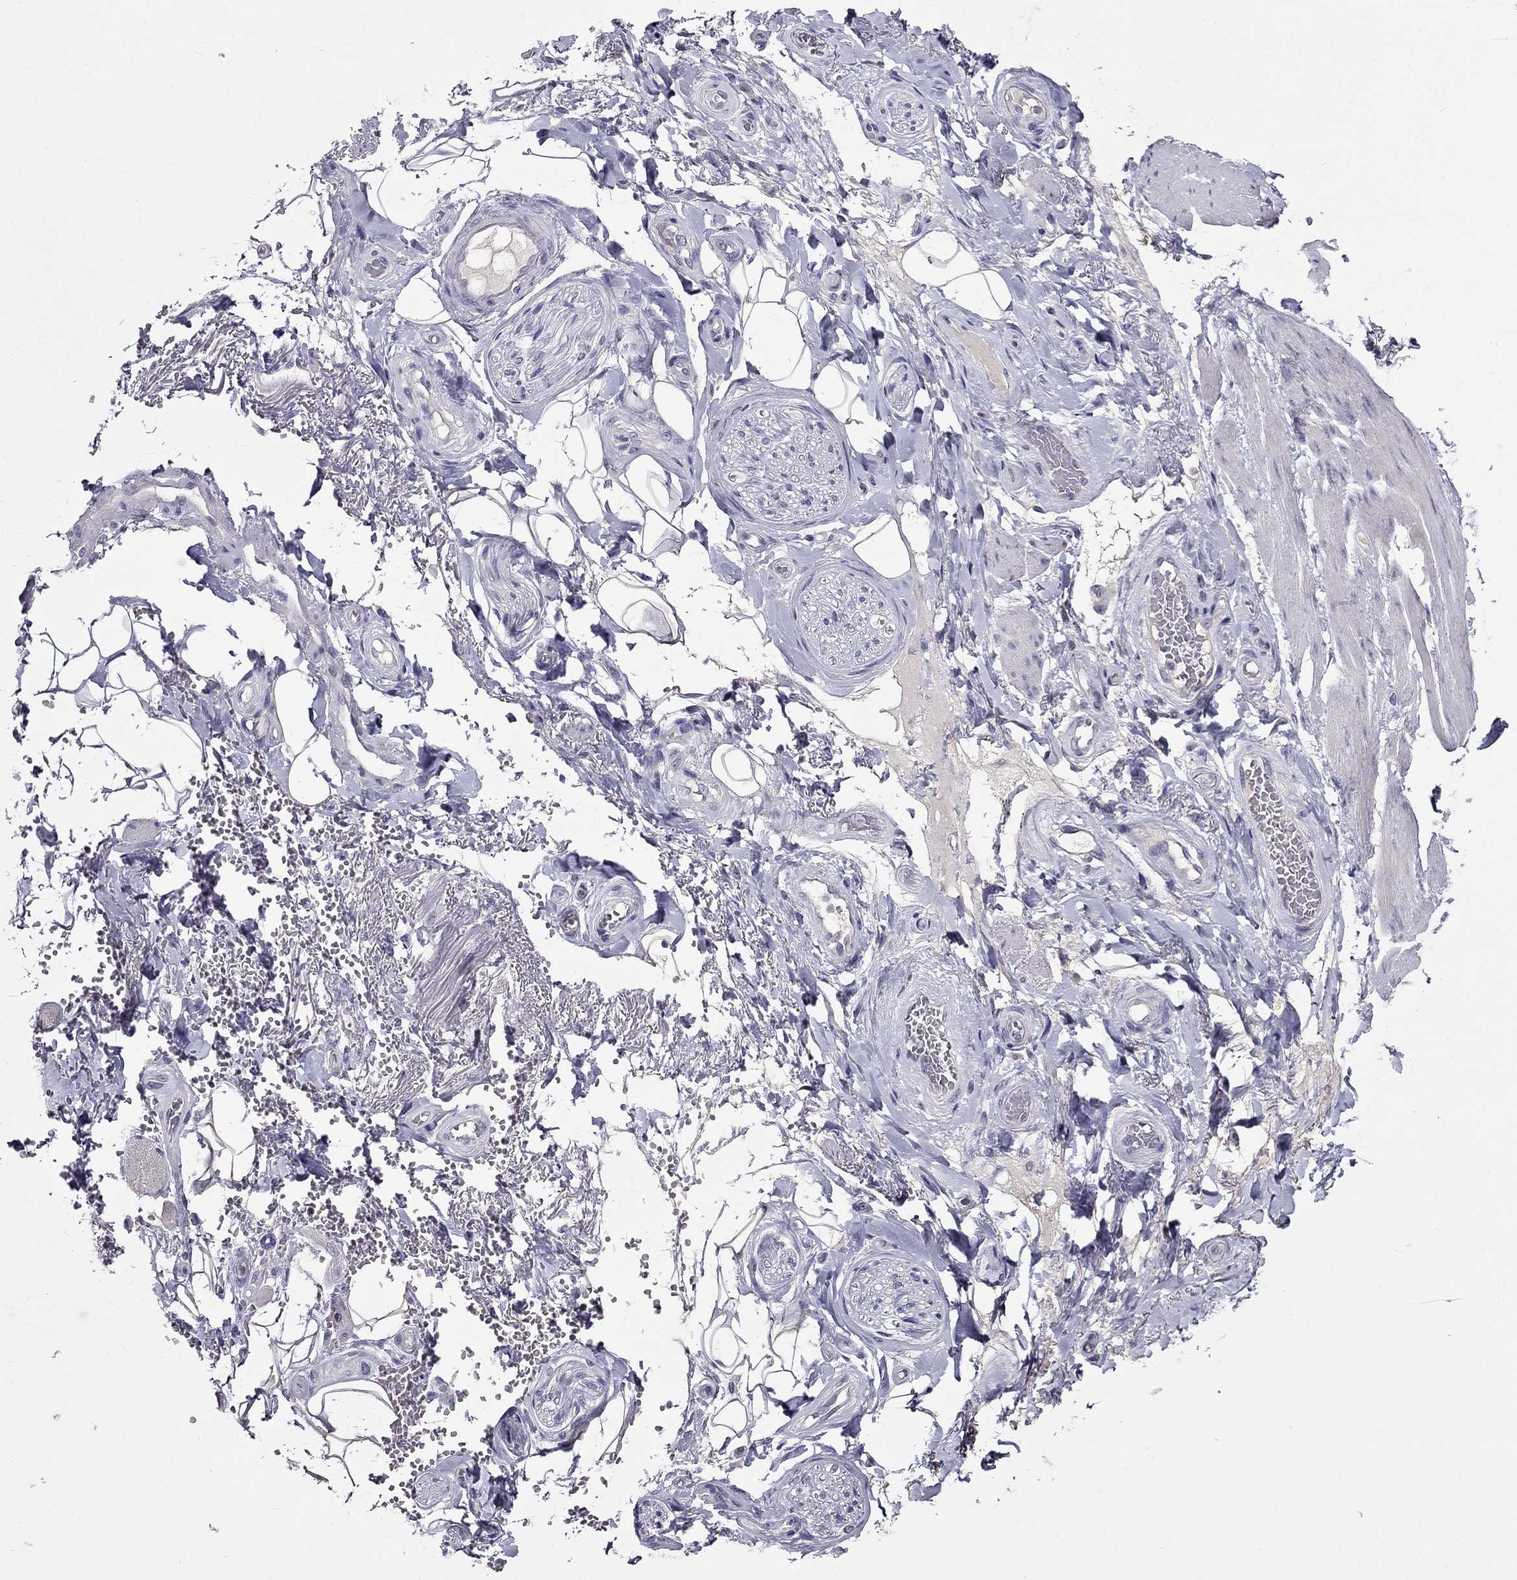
{"staining": {"intensity": "negative", "quantity": "none", "location": "none"}, "tissue": "adipose tissue", "cell_type": "Adipocytes", "image_type": "normal", "snomed": [{"axis": "morphology", "description": "Normal tissue, NOS"}, {"axis": "topography", "description": "Anal"}, {"axis": "topography", "description": "Peripheral nerve tissue"}], "caption": "Adipose tissue stained for a protein using immunohistochemistry shows no expression adipocytes.", "gene": "DUSP15", "patient": {"sex": "male", "age": 53}}